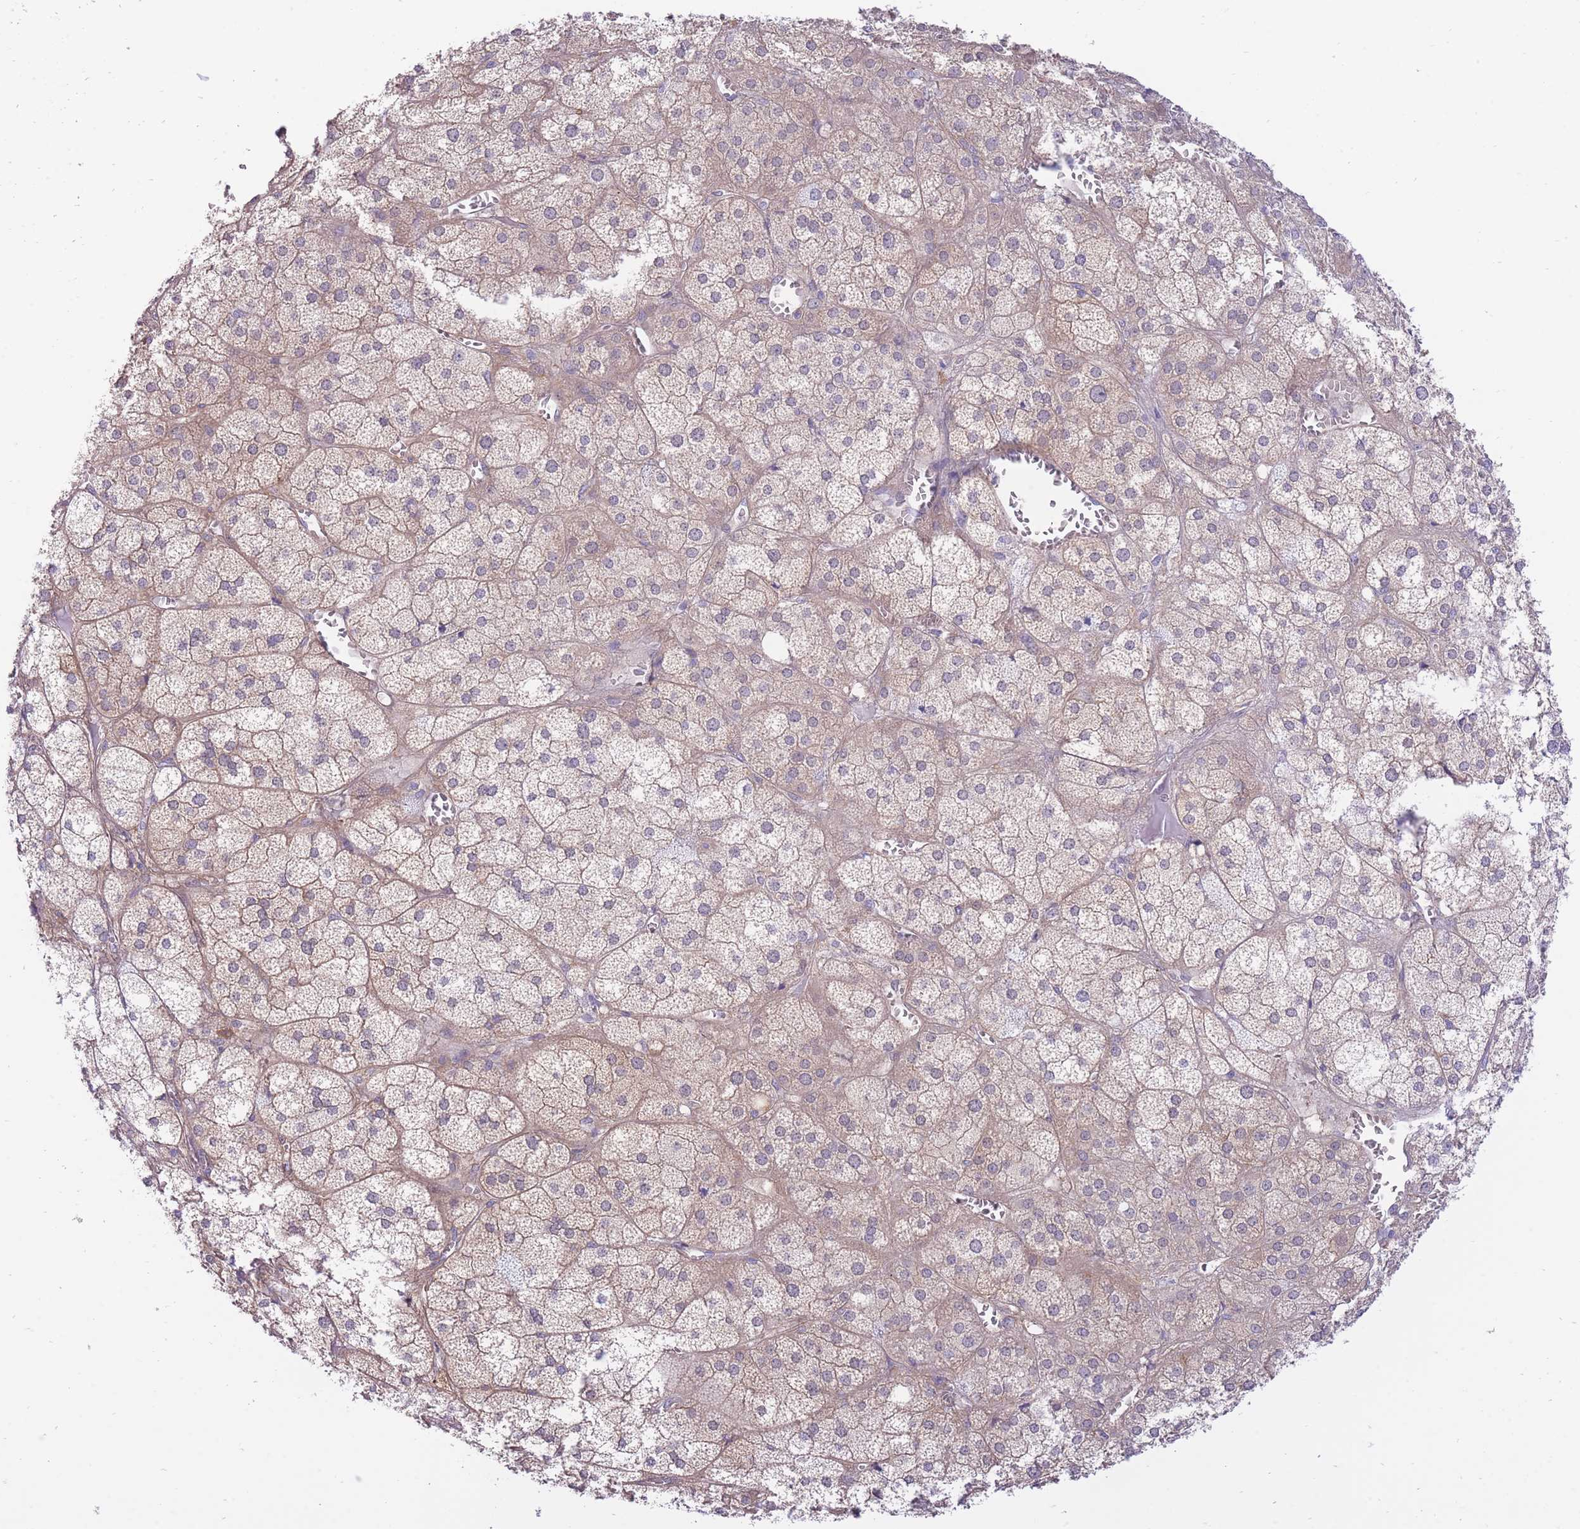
{"staining": {"intensity": "moderate", "quantity": "25%-75%", "location": "cytoplasmic/membranous"}, "tissue": "adrenal gland", "cell_type": "Glandular cells", "image_type": "normal", "snomed": [{"axis": "morphology", "description": "Normal tissue, NOS"}, {"axis": "topography", "description": "Adrenal gland"}], "caption": "Immunohistochemistry of benign adrenal gland displays medium levels of moderate cytoplasmic/membranous expression in approximately 25%-75% of glandular cells.", "gene": "NAMPT", "patient": {"sex": "female", "age": 61}}